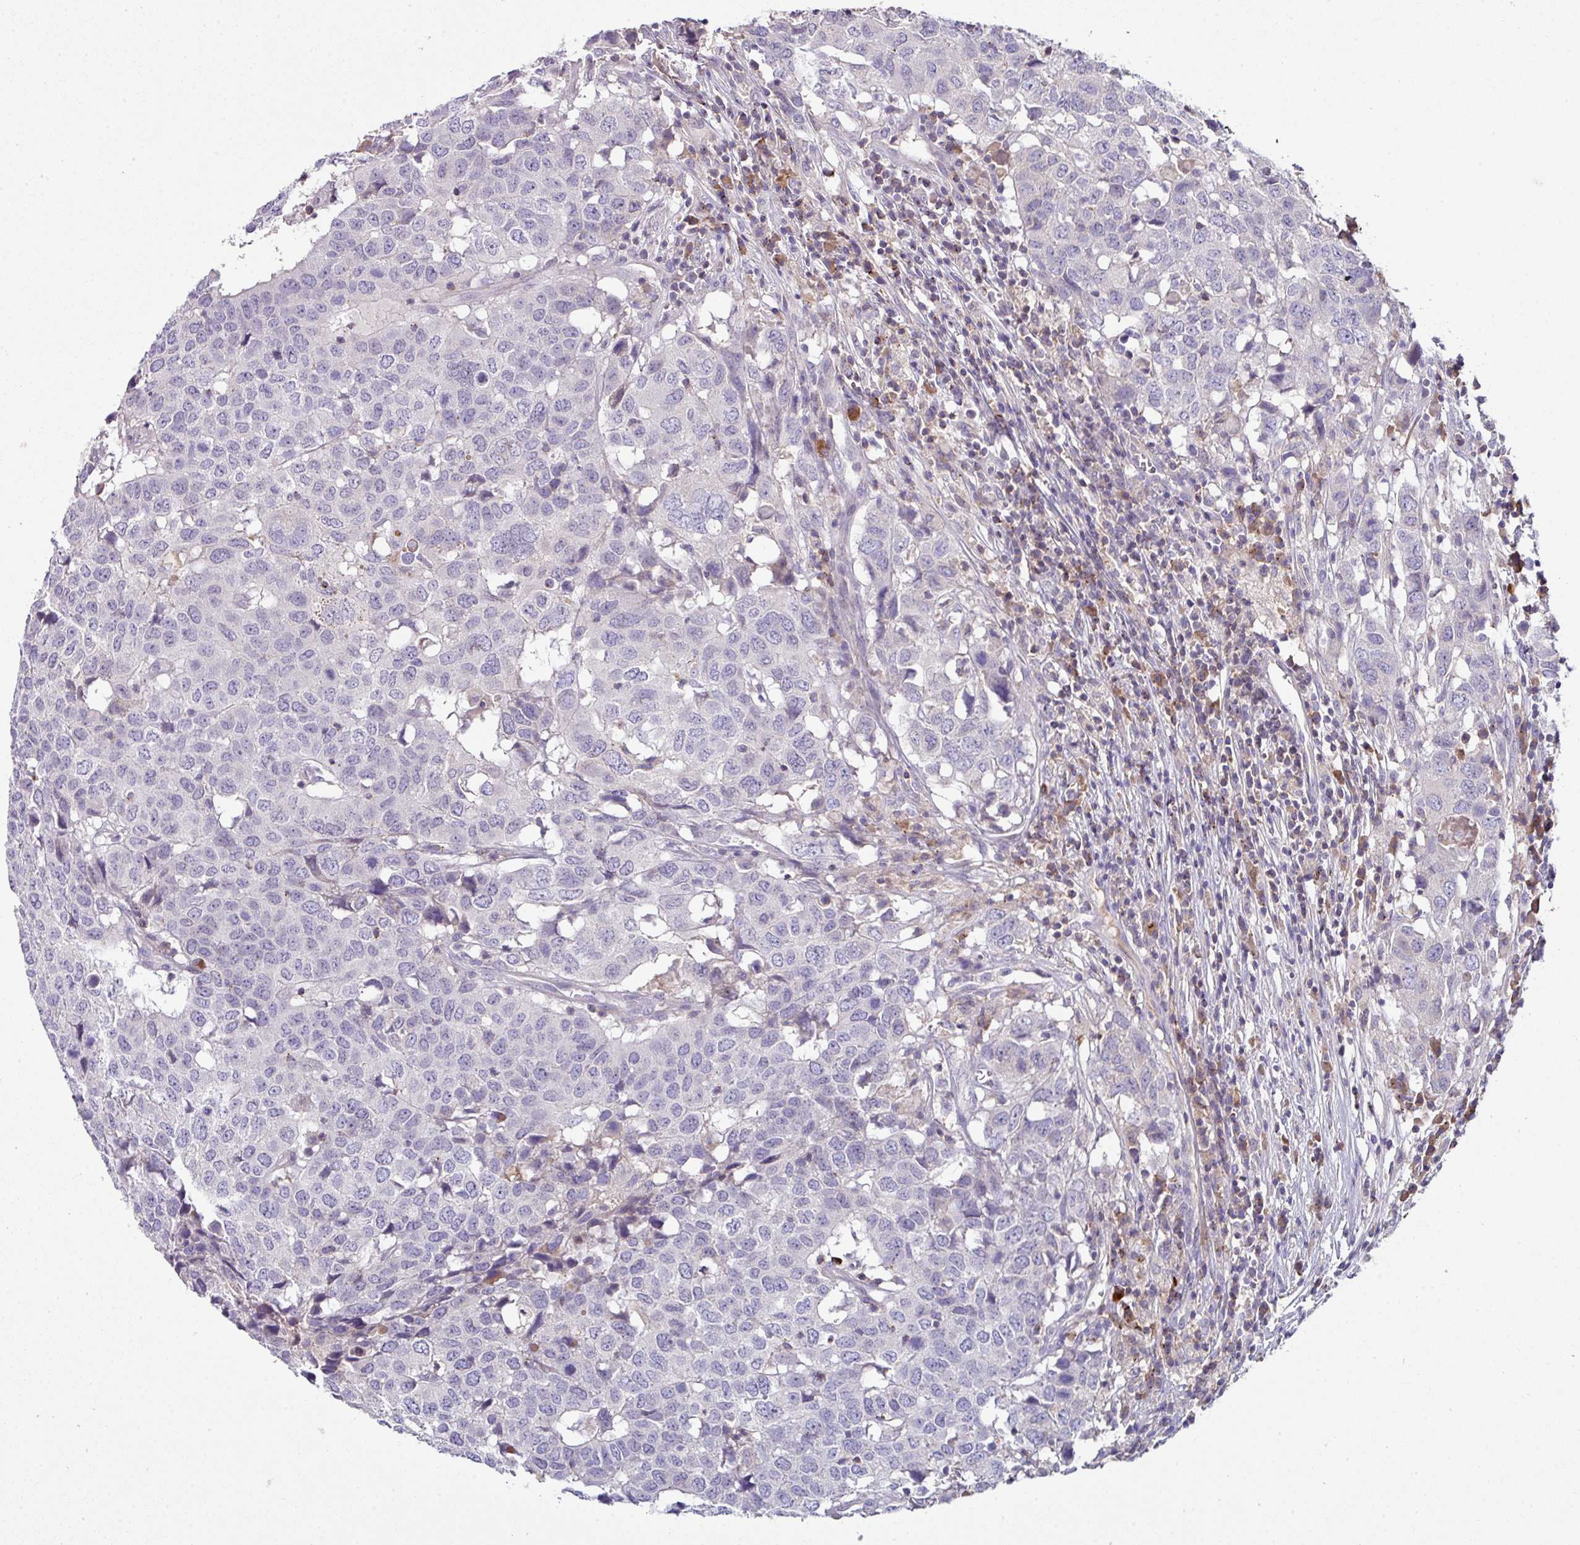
{"staining": {"intensity": "negative", "quantity": "none", "location": "none"}, "tissue": "head and neck cancer", "cell_type": "Tumor cells", "image_type": "cancer", "snomed": [{"axis": "morphology", "description": "Squamous cell carcinoma, NOS"}, {"axis": "topography", "description": "Head-Neck"}], "caption": "Head and neck cancer (squamous cell carcinoma) was stained to show a protein in brown. There is no significant positivity in tumor cells. (DAB immunohistochemistry (IHC) visualized using brightfield microscopy, high magnification).", "gene": "SLAMF6", "patient": {"sex": "male", "age": 66}}